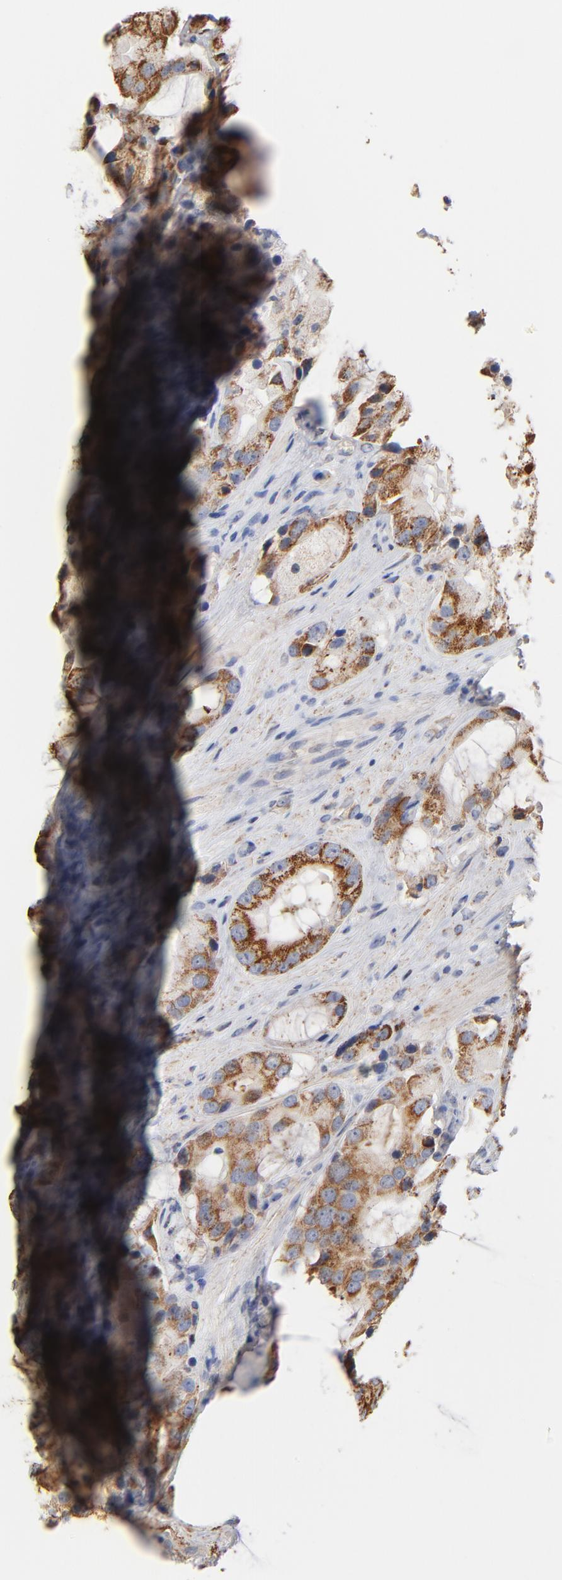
{"staining": {"intensity": "strong", "quantity": ">75%", "location": "cytoplasmic/membranous"}, "tissue": "prostate cancer", "cell_type": "Tumor cells", "image_type": "cancer", "snomed": [{"axis": "morphology", "description": "Adenocarcinoma, High grade"}, {"axis": "topography", "description": "Prostate"}], "caption": "Immunohistochemical staining of prostate cancer exhibits high levels of strong cytoplasmic/membranous protein staining in approximately >75% of tumor cells. Nuclei are stained in blue.", "gene": "UQCRC1", "patient": {"sex": "male", "age": 70}}